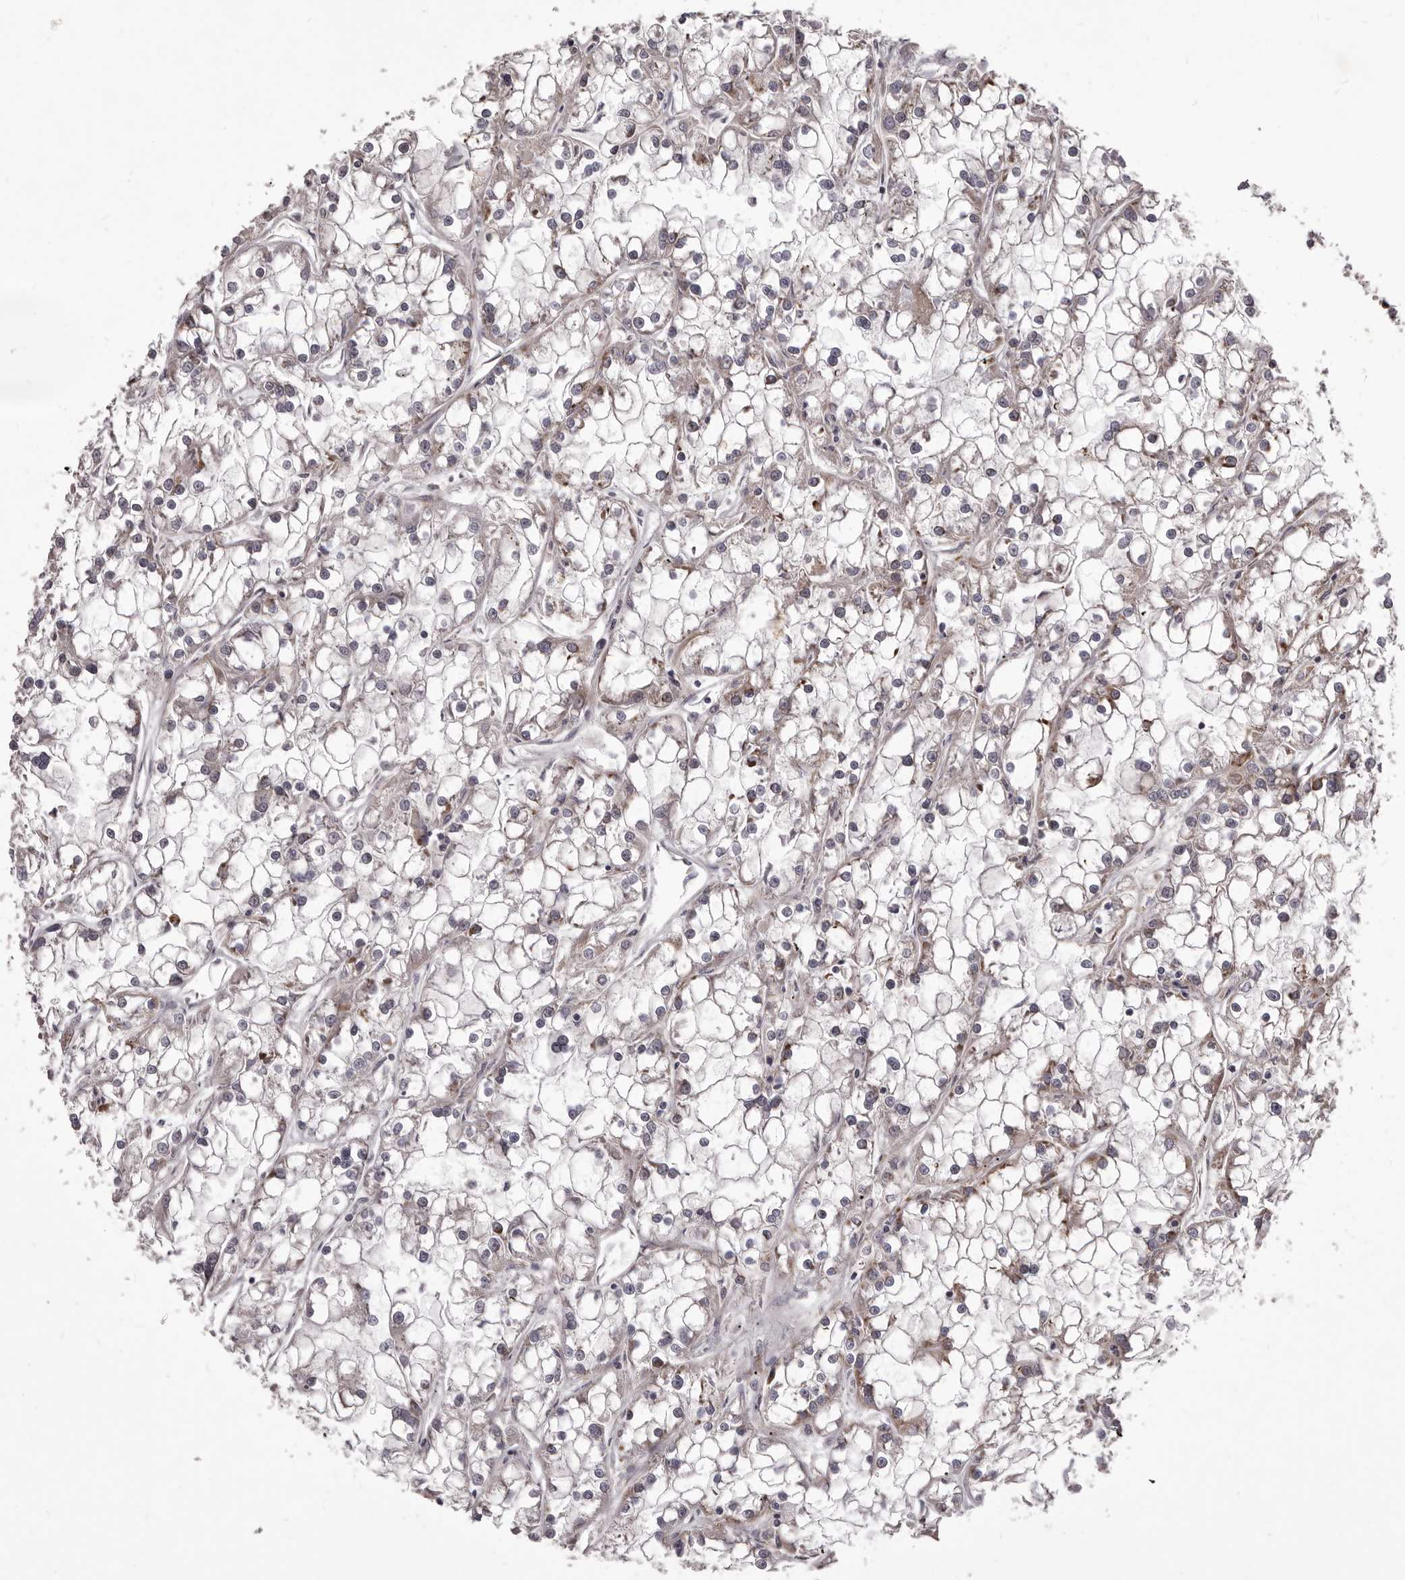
{"staining": {"intensity": "weak", "quantity": "25%-75%", "location": "cytoplasmic/membranous"}, "tissue": "renal cancer", "cell_type": "Tumor cells", "image_type": "cancer", "snomed": [{"axis": "morphology", "description": "Adenocarcinoma, NOS"}, {"axis": "topography", "description": "Kidney"}], "caption": "This image exhibits immunohistochemistry staining of adenocarcinoma (renal), with low weak cytoplasmic/membranous staining in approximately 25%-75% of tumor cells.", "gene": "ALPK1", "patient": {"sex": "female", "age": 52}}